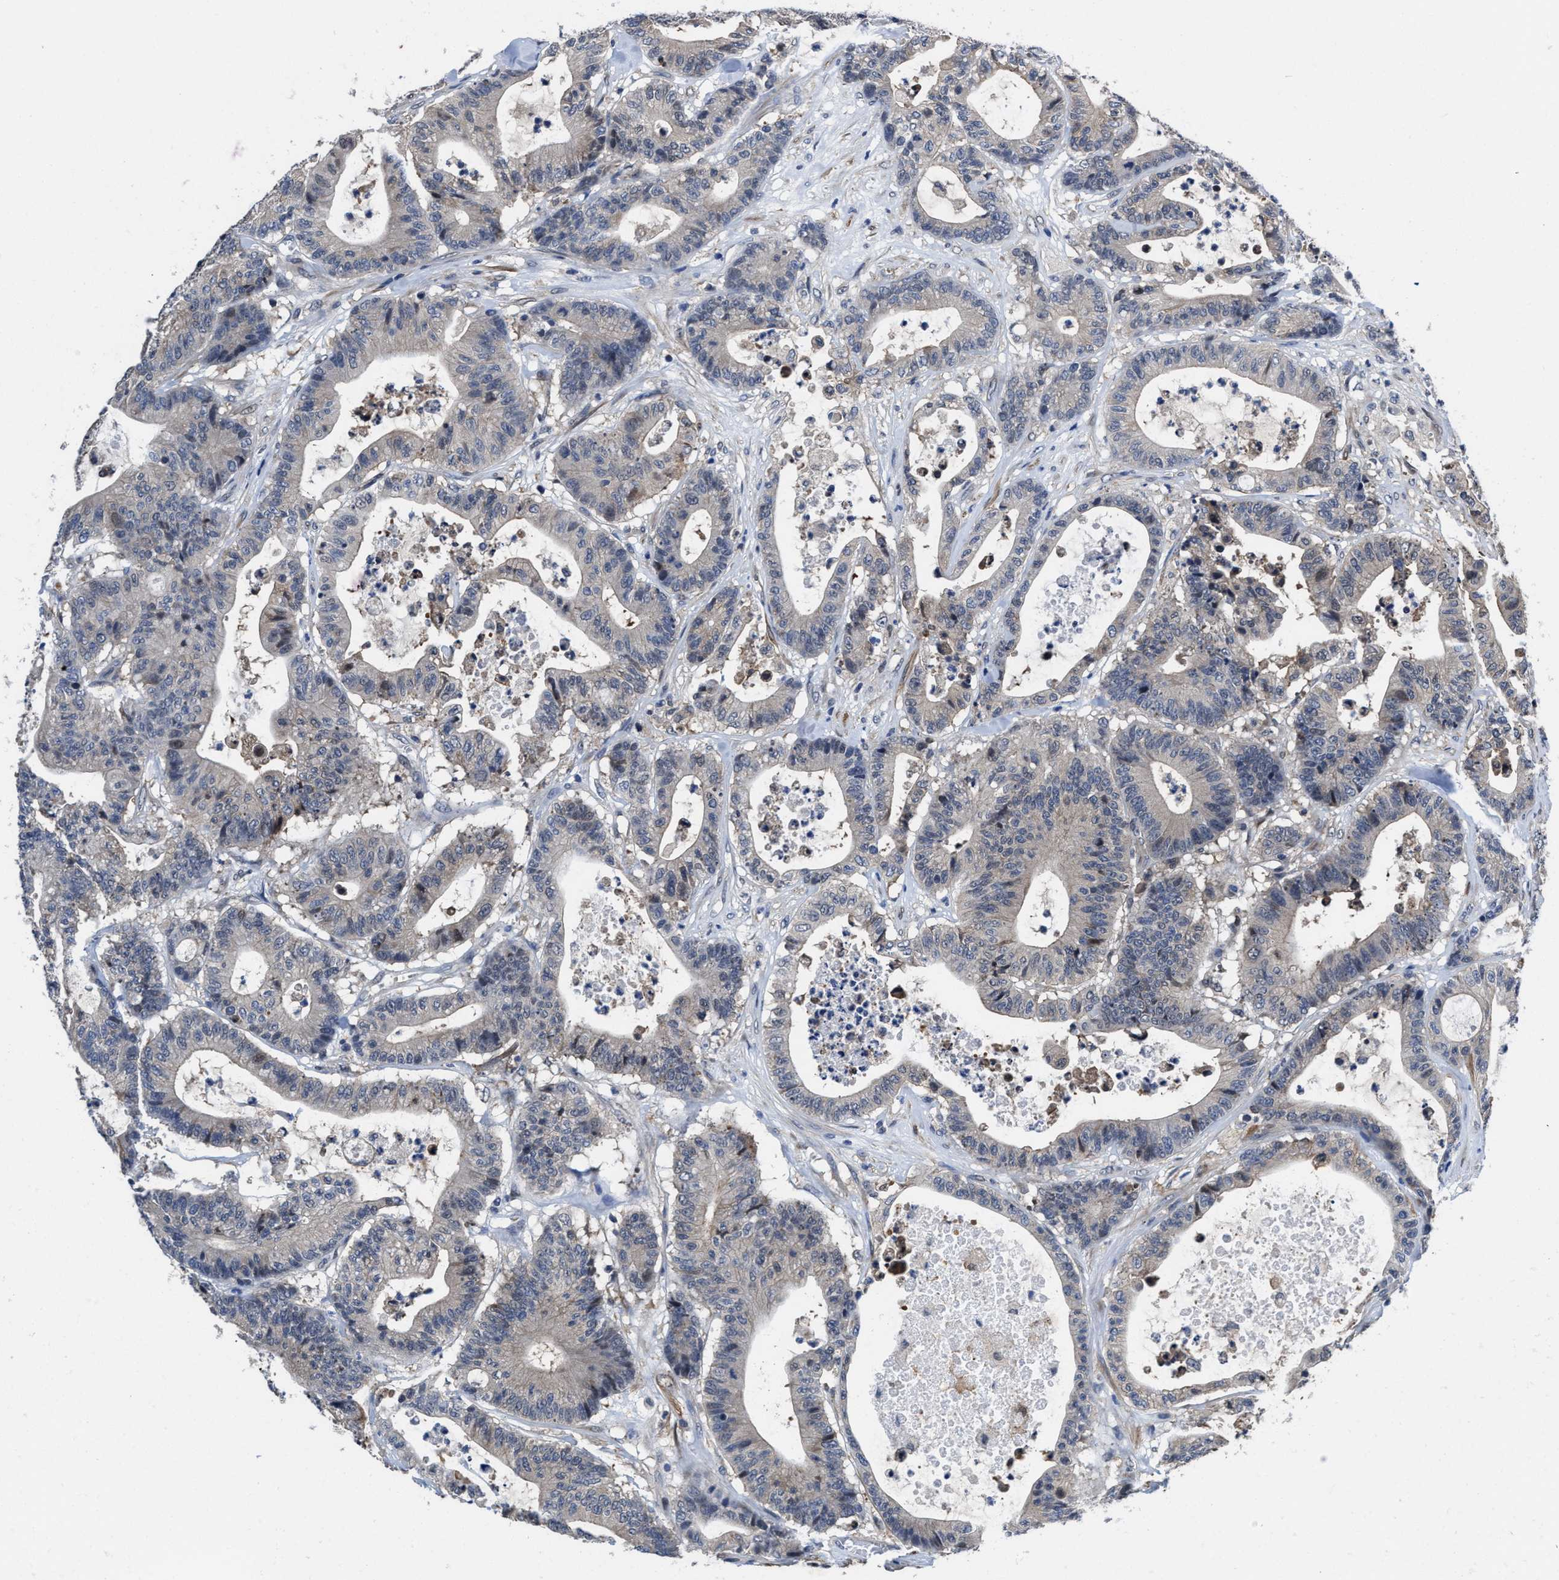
{"staining": {"intensity": "weak", "quantity": "<25%", "location": "cytoplasmic/membranous"}, "tissue": "colorectal cancer", "cell_type": "Tumor cells", "image_type": "cancer", "snomed": [{"axis": "morphology", "description": "Adenocarcinoma, NOS"}, {"axis": "topography", "description": "Colon"}], "caption": "Tumor cells are negative for brown protein staining in colorectal adenocarcinoma. (DAB immunohistochemistry (IHC) visualized using brightfield microscopy, high magnification).", "gene": "KIF12", "patient": {"sex": "female", "age": 84}}